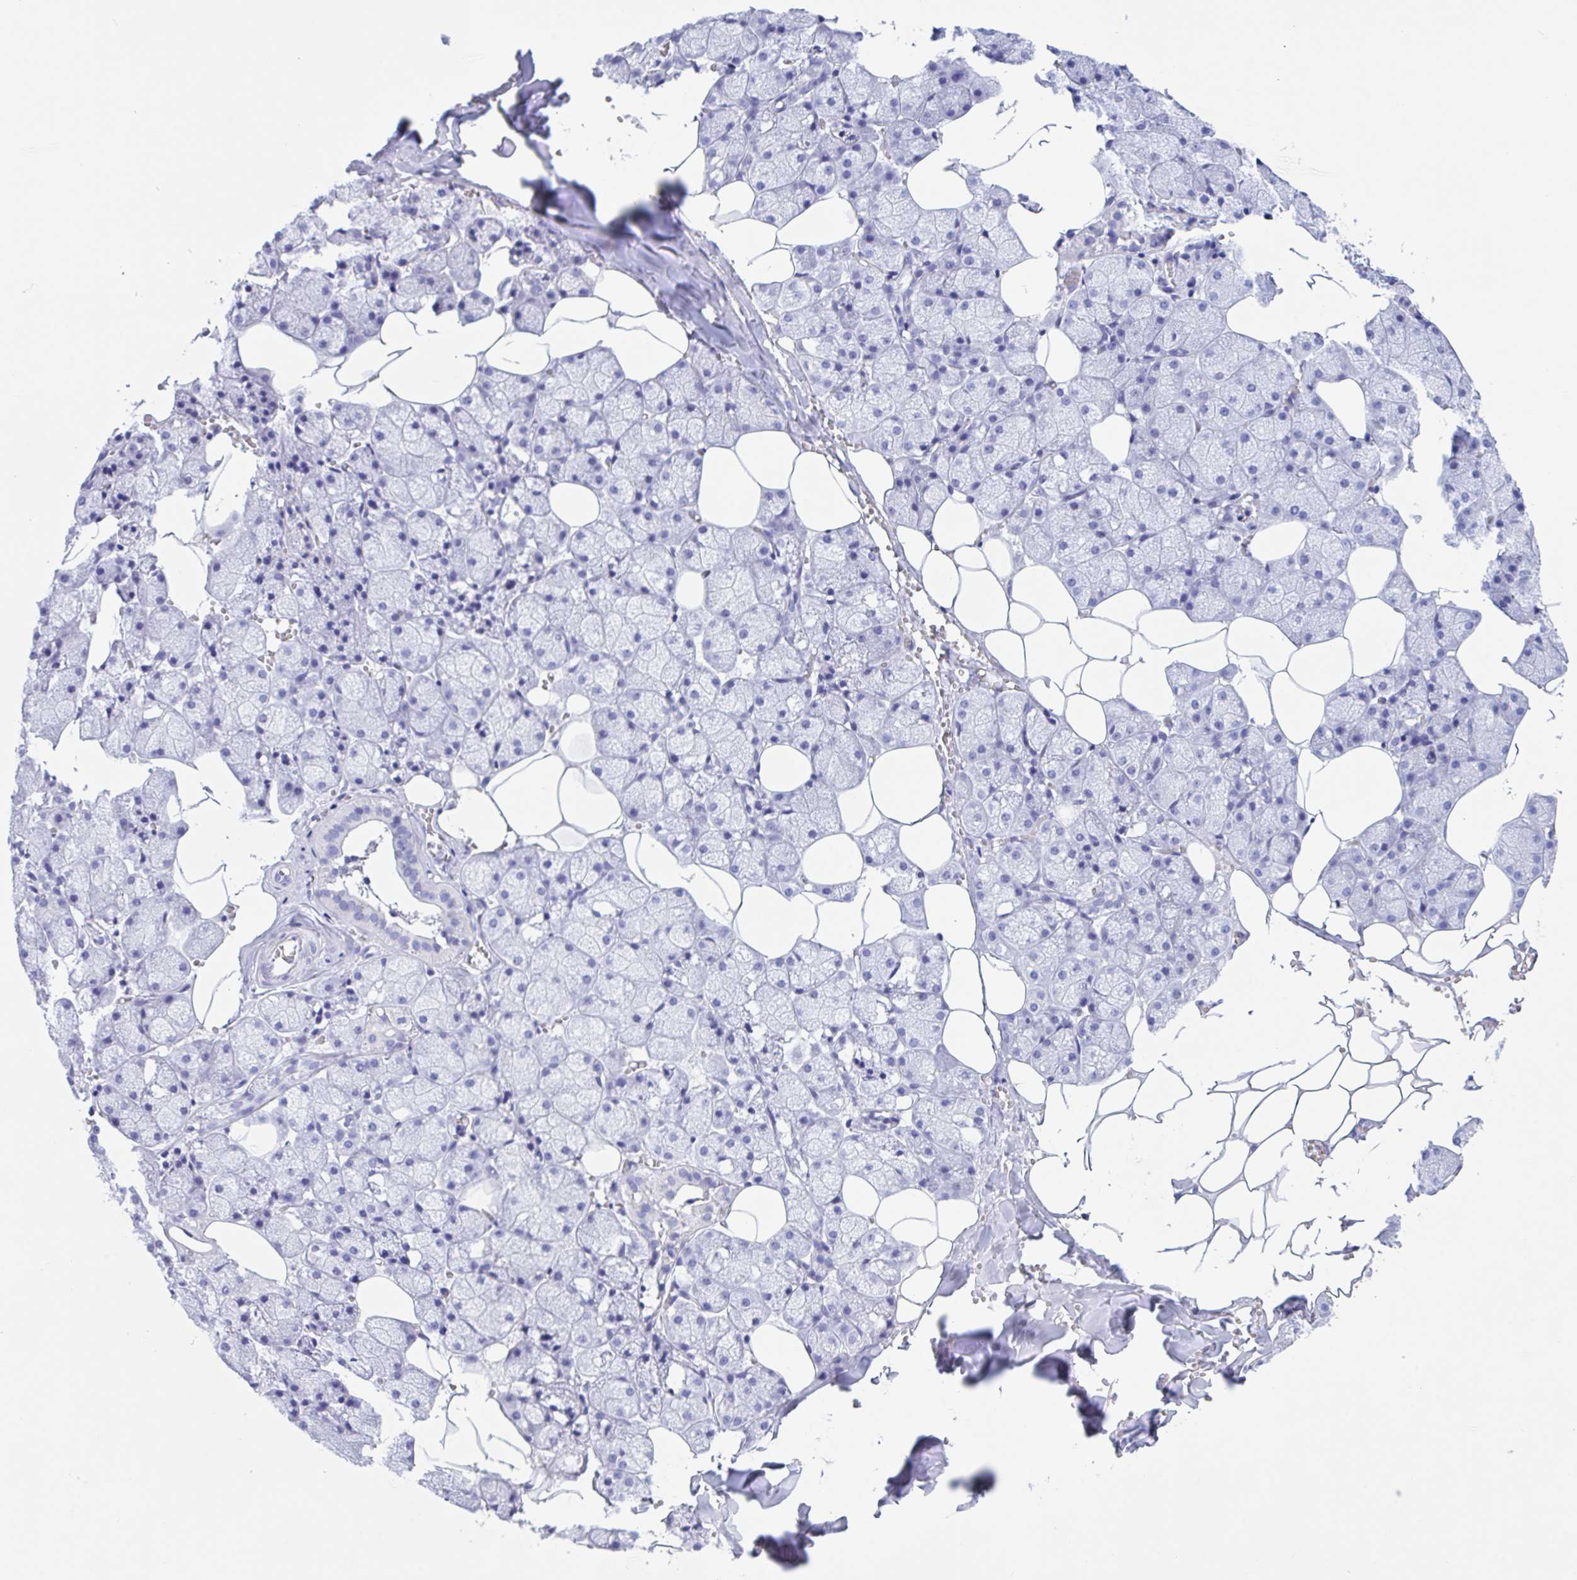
{"staining": {"intensity": "negative", "quantity": "none", "location": "none"}, "tissue": "salivary gland", "cell_type": "Glandular cells", "image_type": "normal", "snomed": [{"axis": "morphology", "description": "Normal tissue, NOS"}, {"axis": "topography", "description": "Salivary gland"}, {"axis": "topography", "description": "Peripheral nerve tissue"}], "caption": "DAB (3,3'-diaminobenzidine) immunohistochemical staining of unremarkable salivary gland exhibits no significant positivity in glandular cells.", "gene": "ZNF850", "patient": {"sex": "male", "age": 38}}